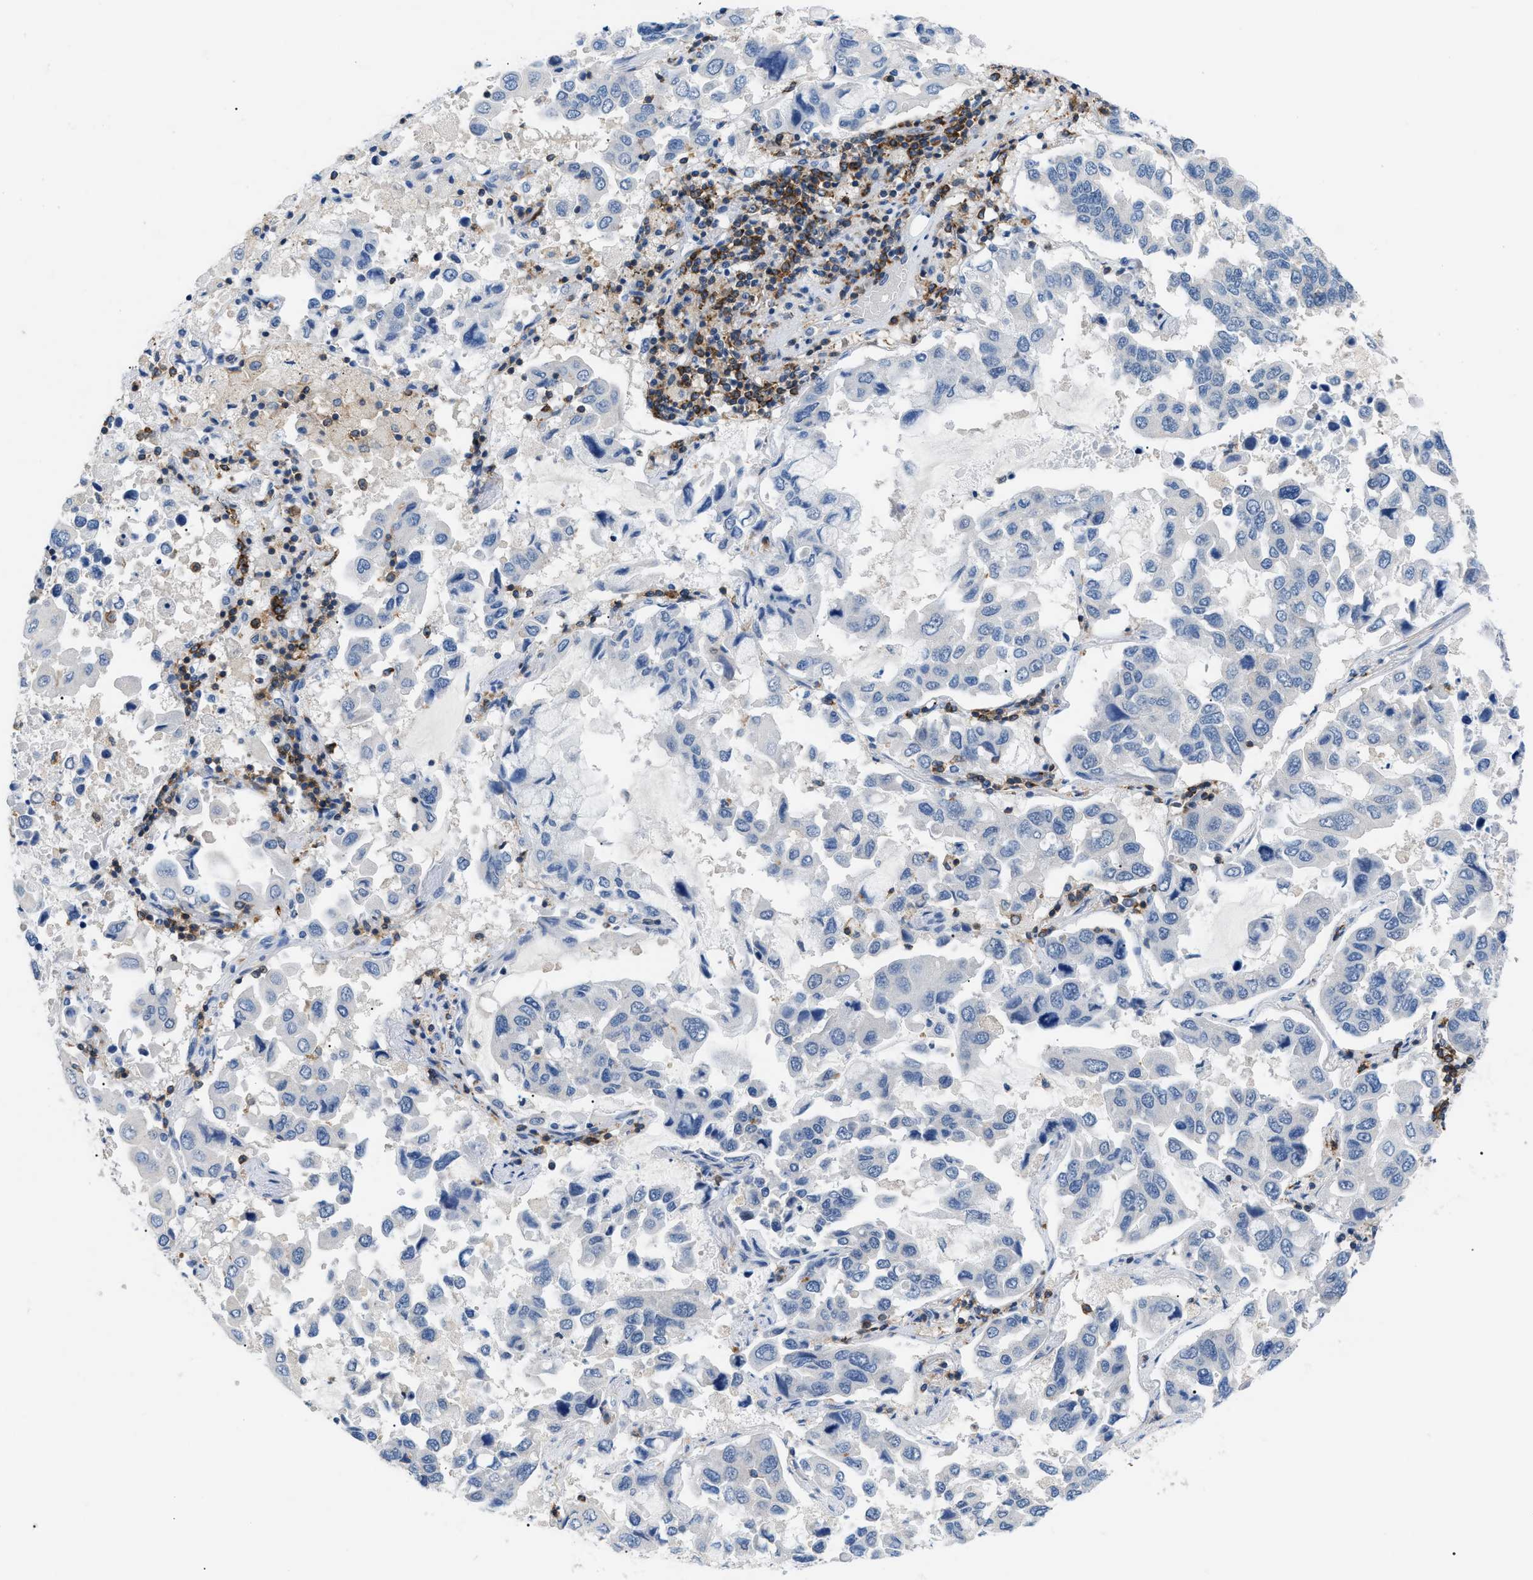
{"staining": {"intensity": "negative", "quantity": "none", "location": "none"}, "tissue": "lung cancer", "cell_type": "Tumor cells", "image_type": "cancer", "snomed": [{"axis": "morphology", "description": "Adenocarcinoma, NOS"}, {"axis": "topography", "description": "Lung"}], "caption": "Protein analysis of lung cancer (adenocarcinoma) shows no significant expression in tumor cells.", "gene": "INPP5D", "patient": {"sex": "male", "age": 64}}